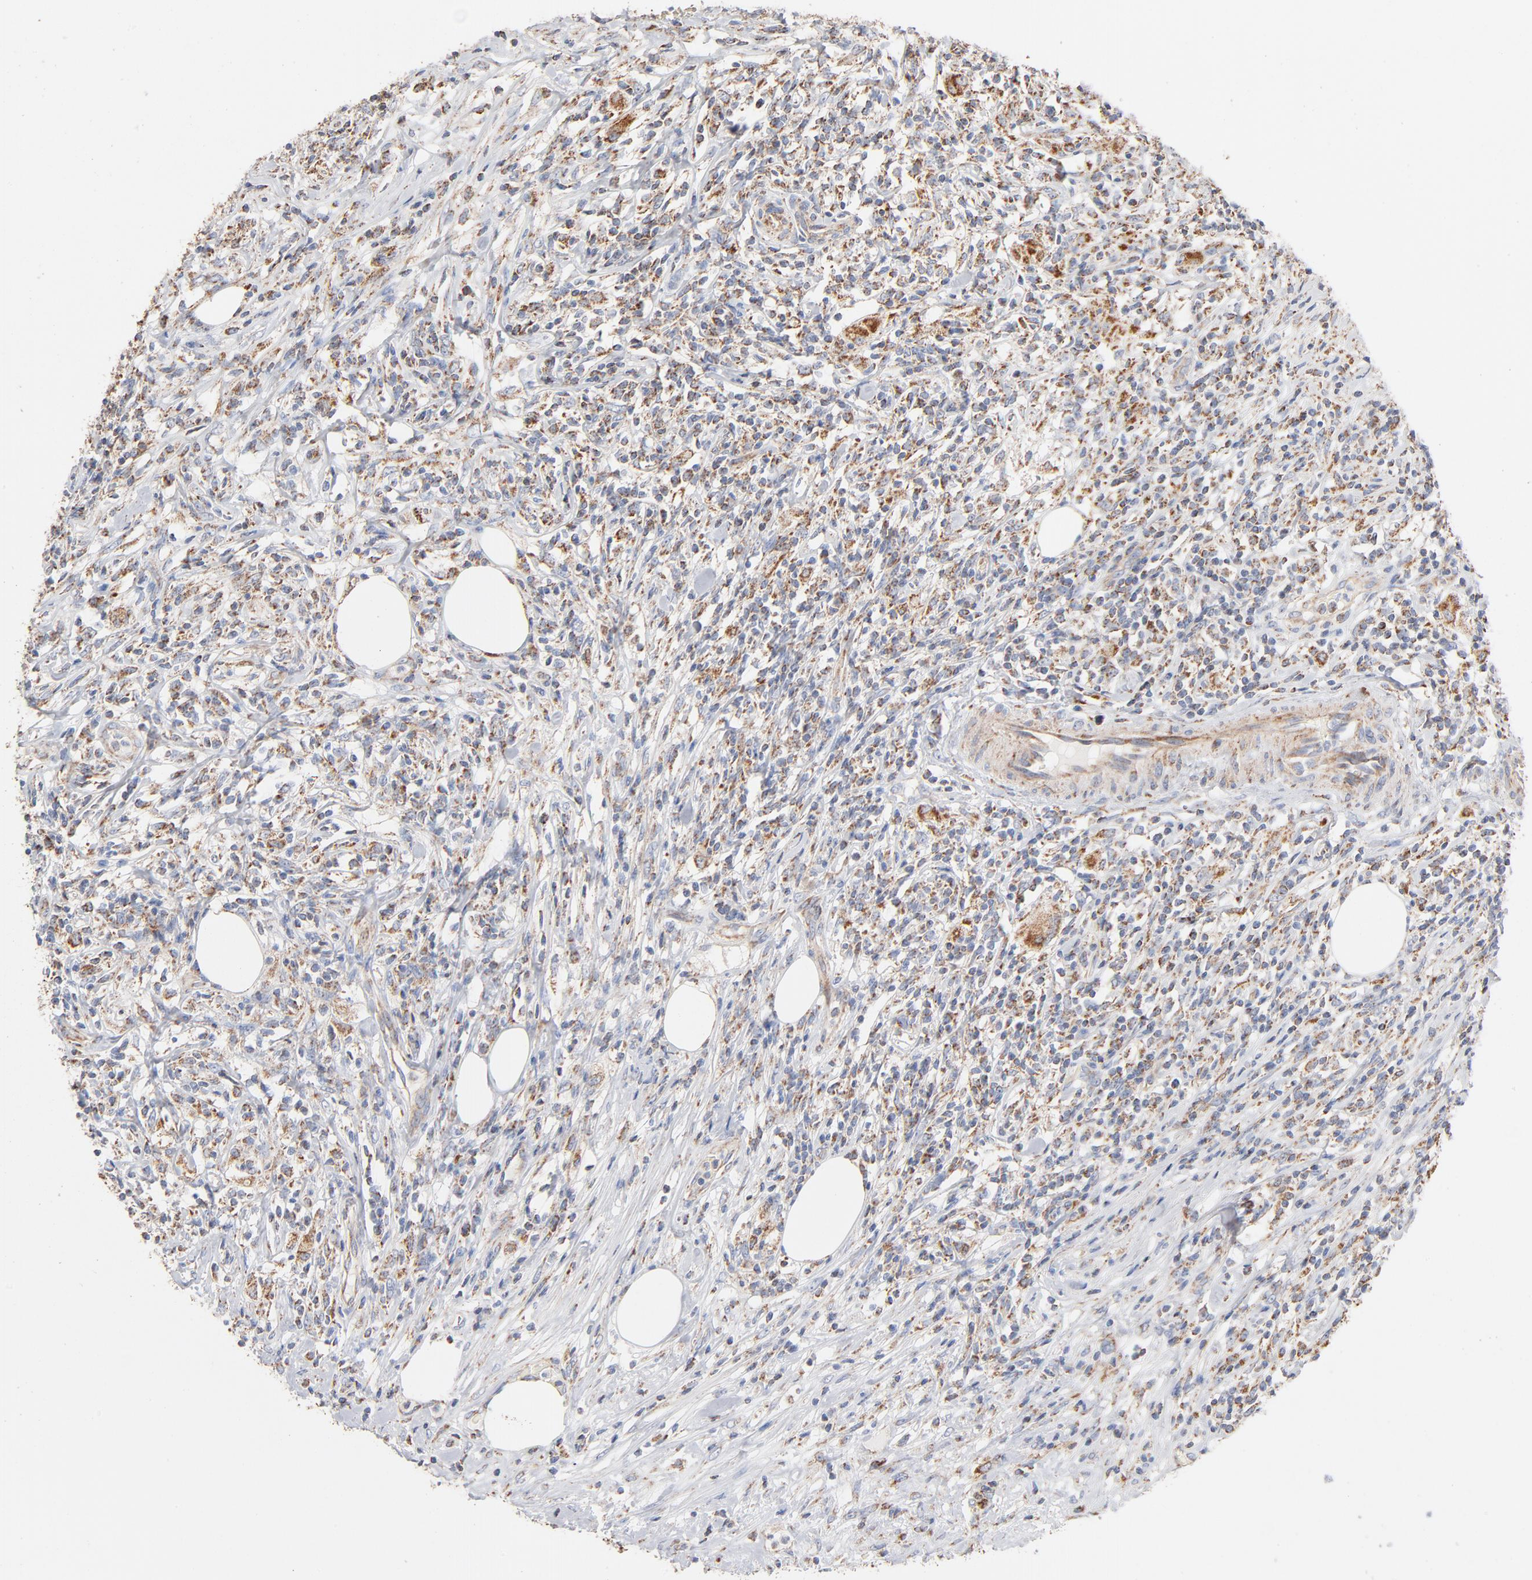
{"staining": {"intensity": "moderate", "quantity": ">75%", "location": "cytoplasmic/membranous"}, "tissue": "lymphoma", "cell_type": "Tumor cells", "image_type": "cancer", "snomed": [{"axis": "morphology", "description": "Malignant lymphoma, non-Hodgkin's type, High grade"}, {"axis": "topography", "description": "Lymph node"}], "caption": "Immunohistochemical staining of lymphoma exhibits medium levels of moderate cytoplasmic/membranous expression in approximately >75% of tumor cells. The staining is performed using DAB brown chromogen to label protein expression. The nuclei are counter-stained blue using hematoxylin.", "gene": "UQCRC1", "patient": {"sex": "female", "age": 84}}